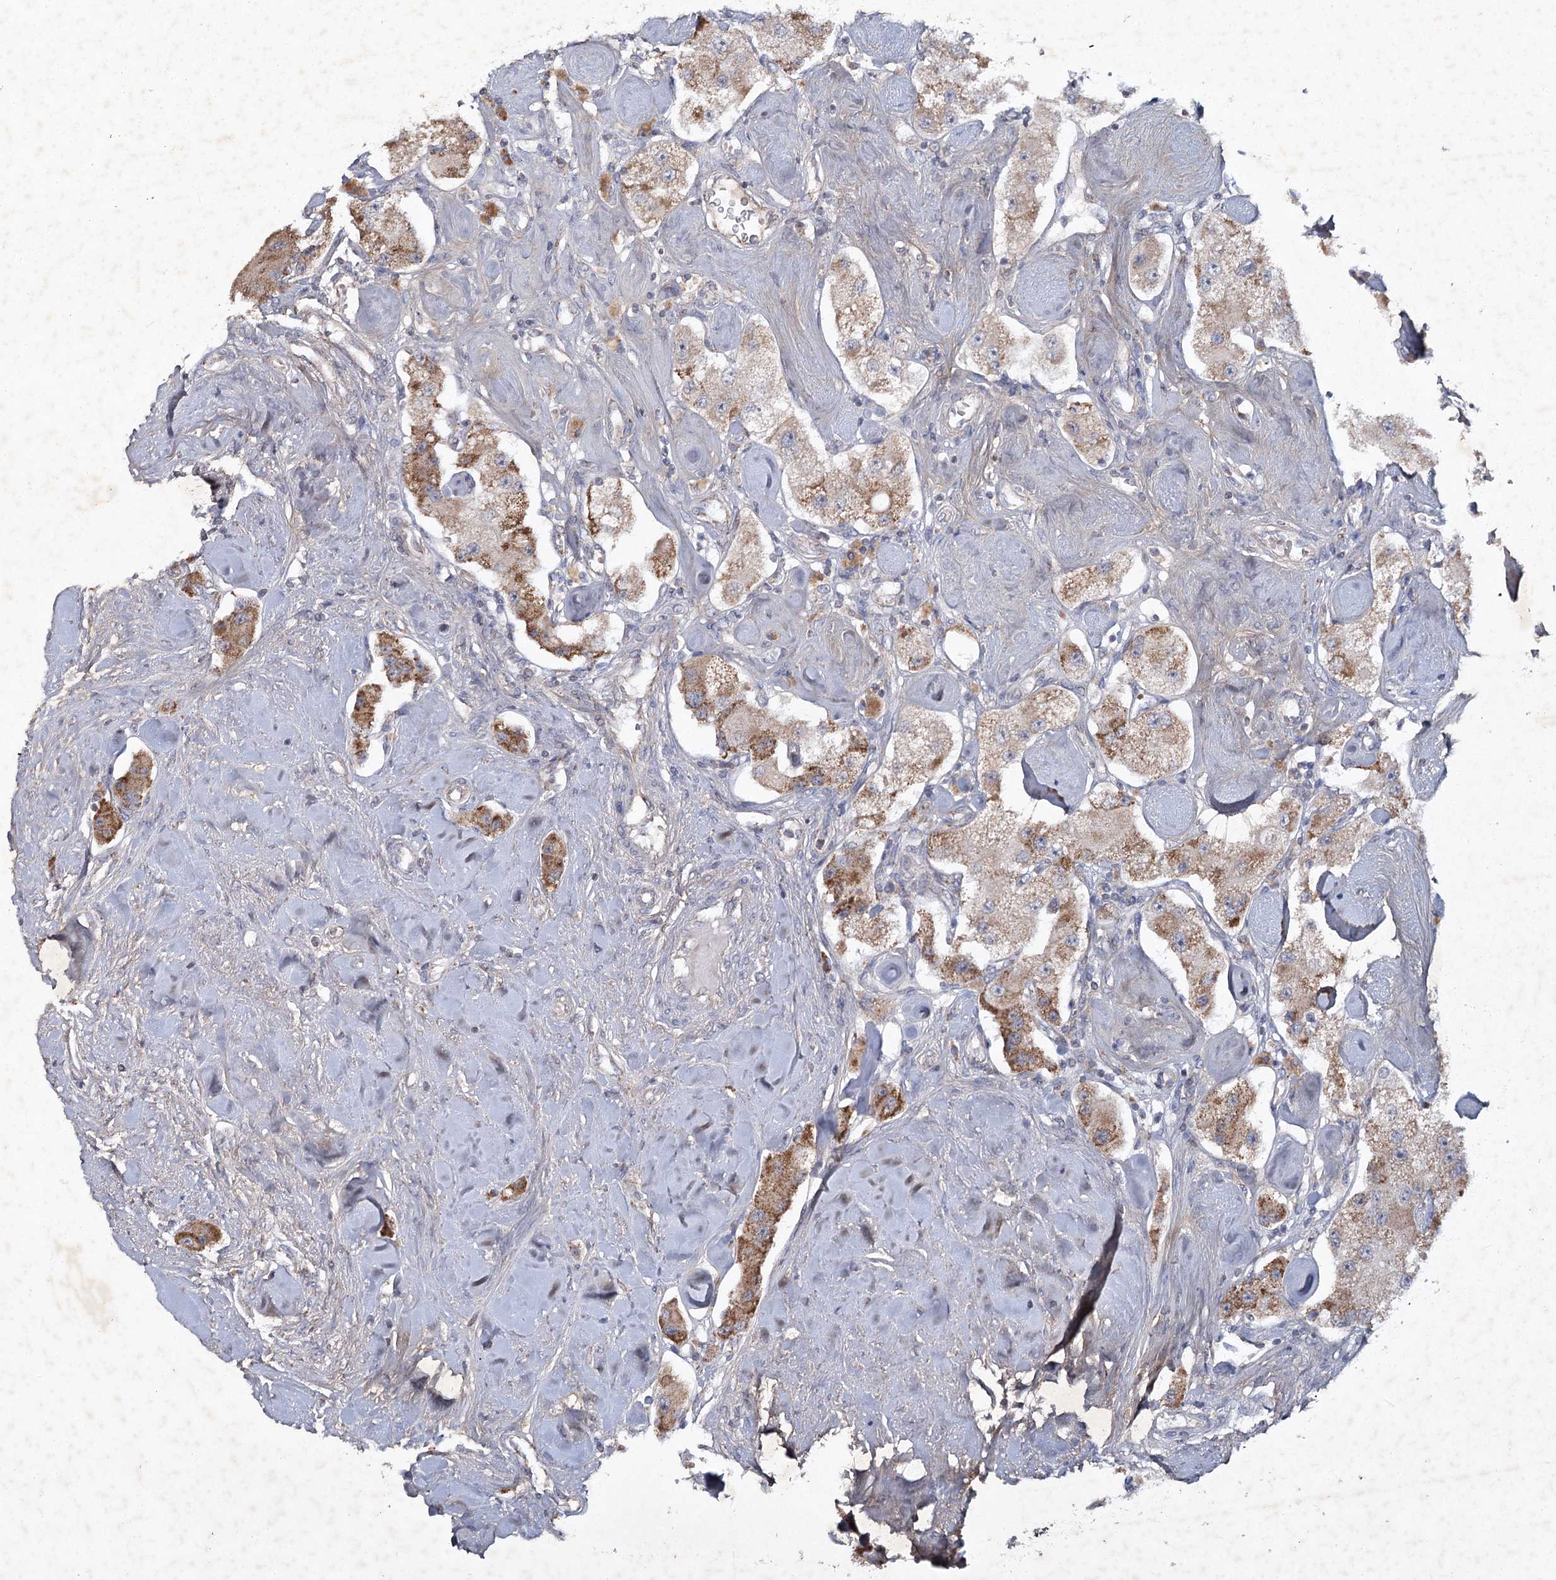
{"staining": {"intensity": "moderate", "quantity": ">75%", "location": "cytoplasmic/membranous"}, "tissue": "carcinoid", "cell_type": "Tumor cells", "image_type": "cancer", "snomed": [{"axis": "morphology", "description": "Carcinoid, malignant, NOS"}, {"axis": "topography", "description": "Pancreas"}], "caption": "Immunohistochemical staining of human carcinoid reveals moderate cytoplasmic/membranous protein staining in about >75% of tumor cells.", "gene": "MRPL44", "patient": {"sex": "male", "age": 41}}